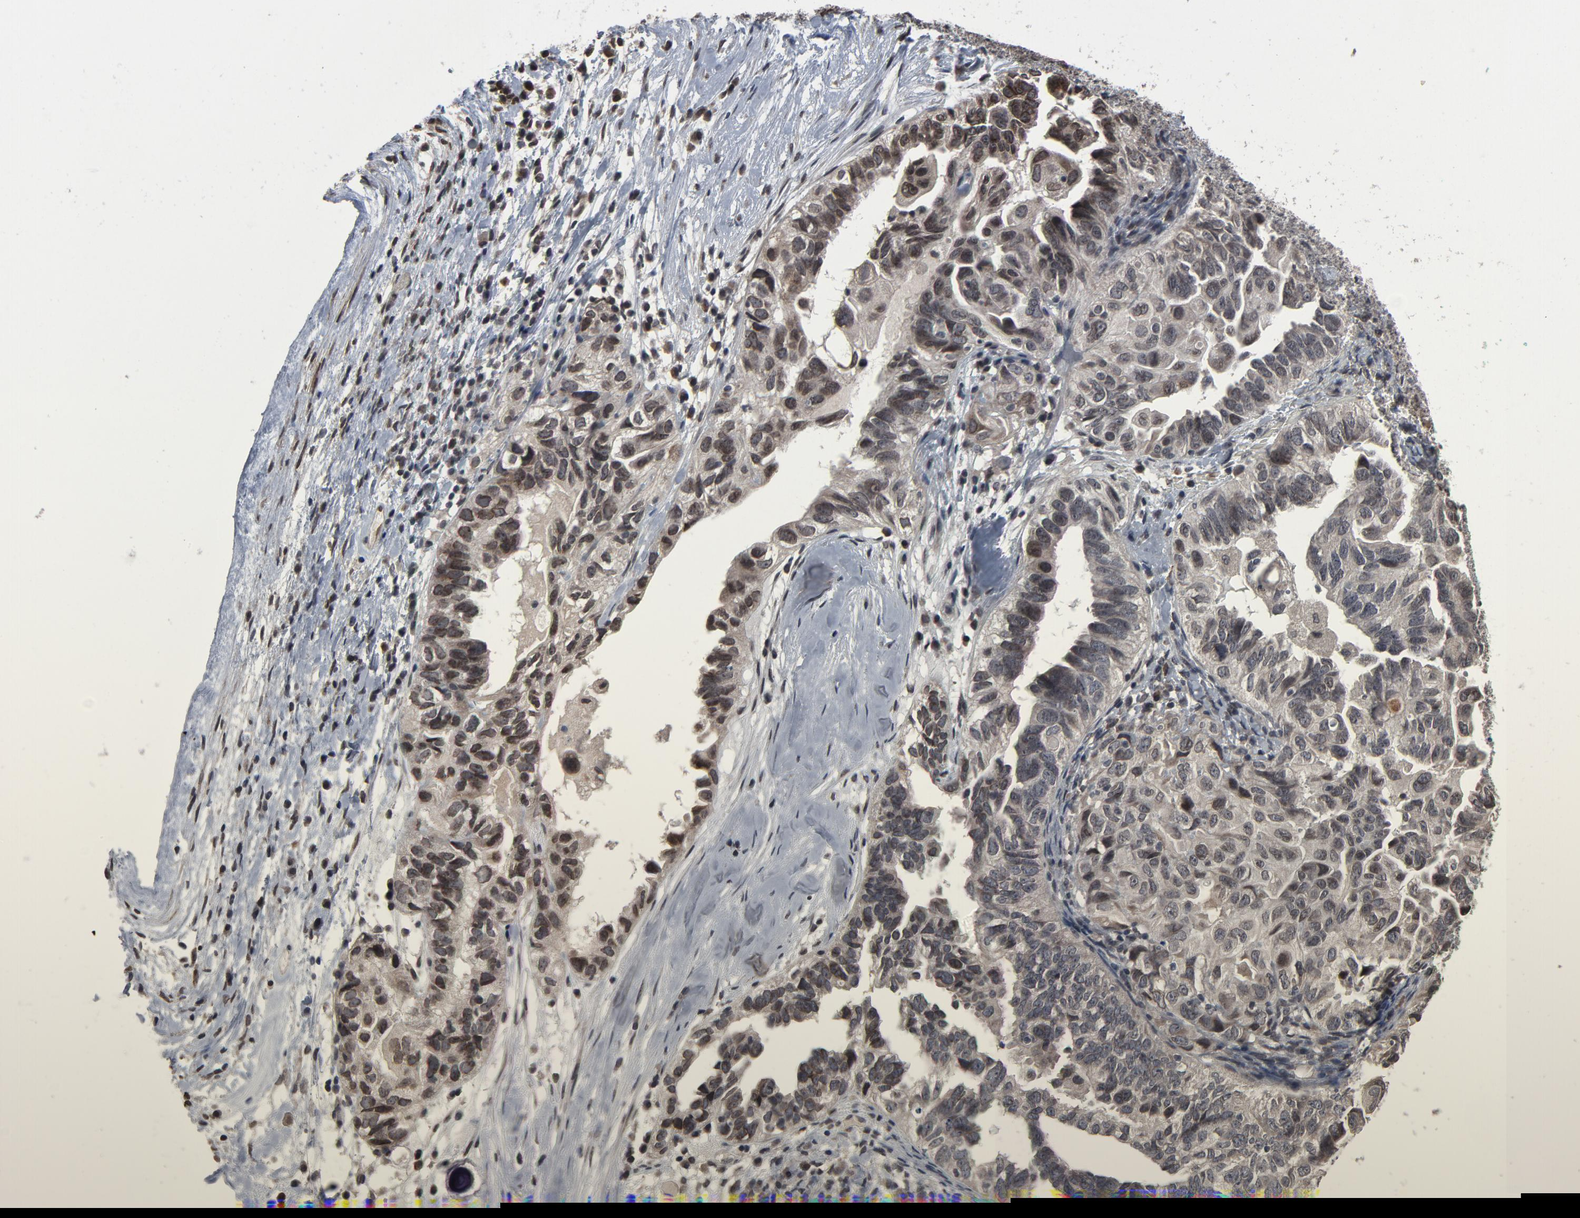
{"staining": {"intensity": "moderate", "quantity": "25%-75%", "location": "cytoplasmic/membranous,nuclear"}, "tissue": "ovarian cancer", "cell_type": "Tumor cells", "image_type": "cancer", "snomed": [{"axis": "morphology", "description": "Cystadenocarcinoma, serous, NOS"}, {"axis": "topography", "description": "Ovary"}], "caption": "Tumor cells demonstrate medium levels of moderate cytoplasmic/membranous and nuclear positivity in about 25%-75% of cells in human ovarian cancer.", "gene": "POM121", "patient": {"sex": "female", "age": 82}}